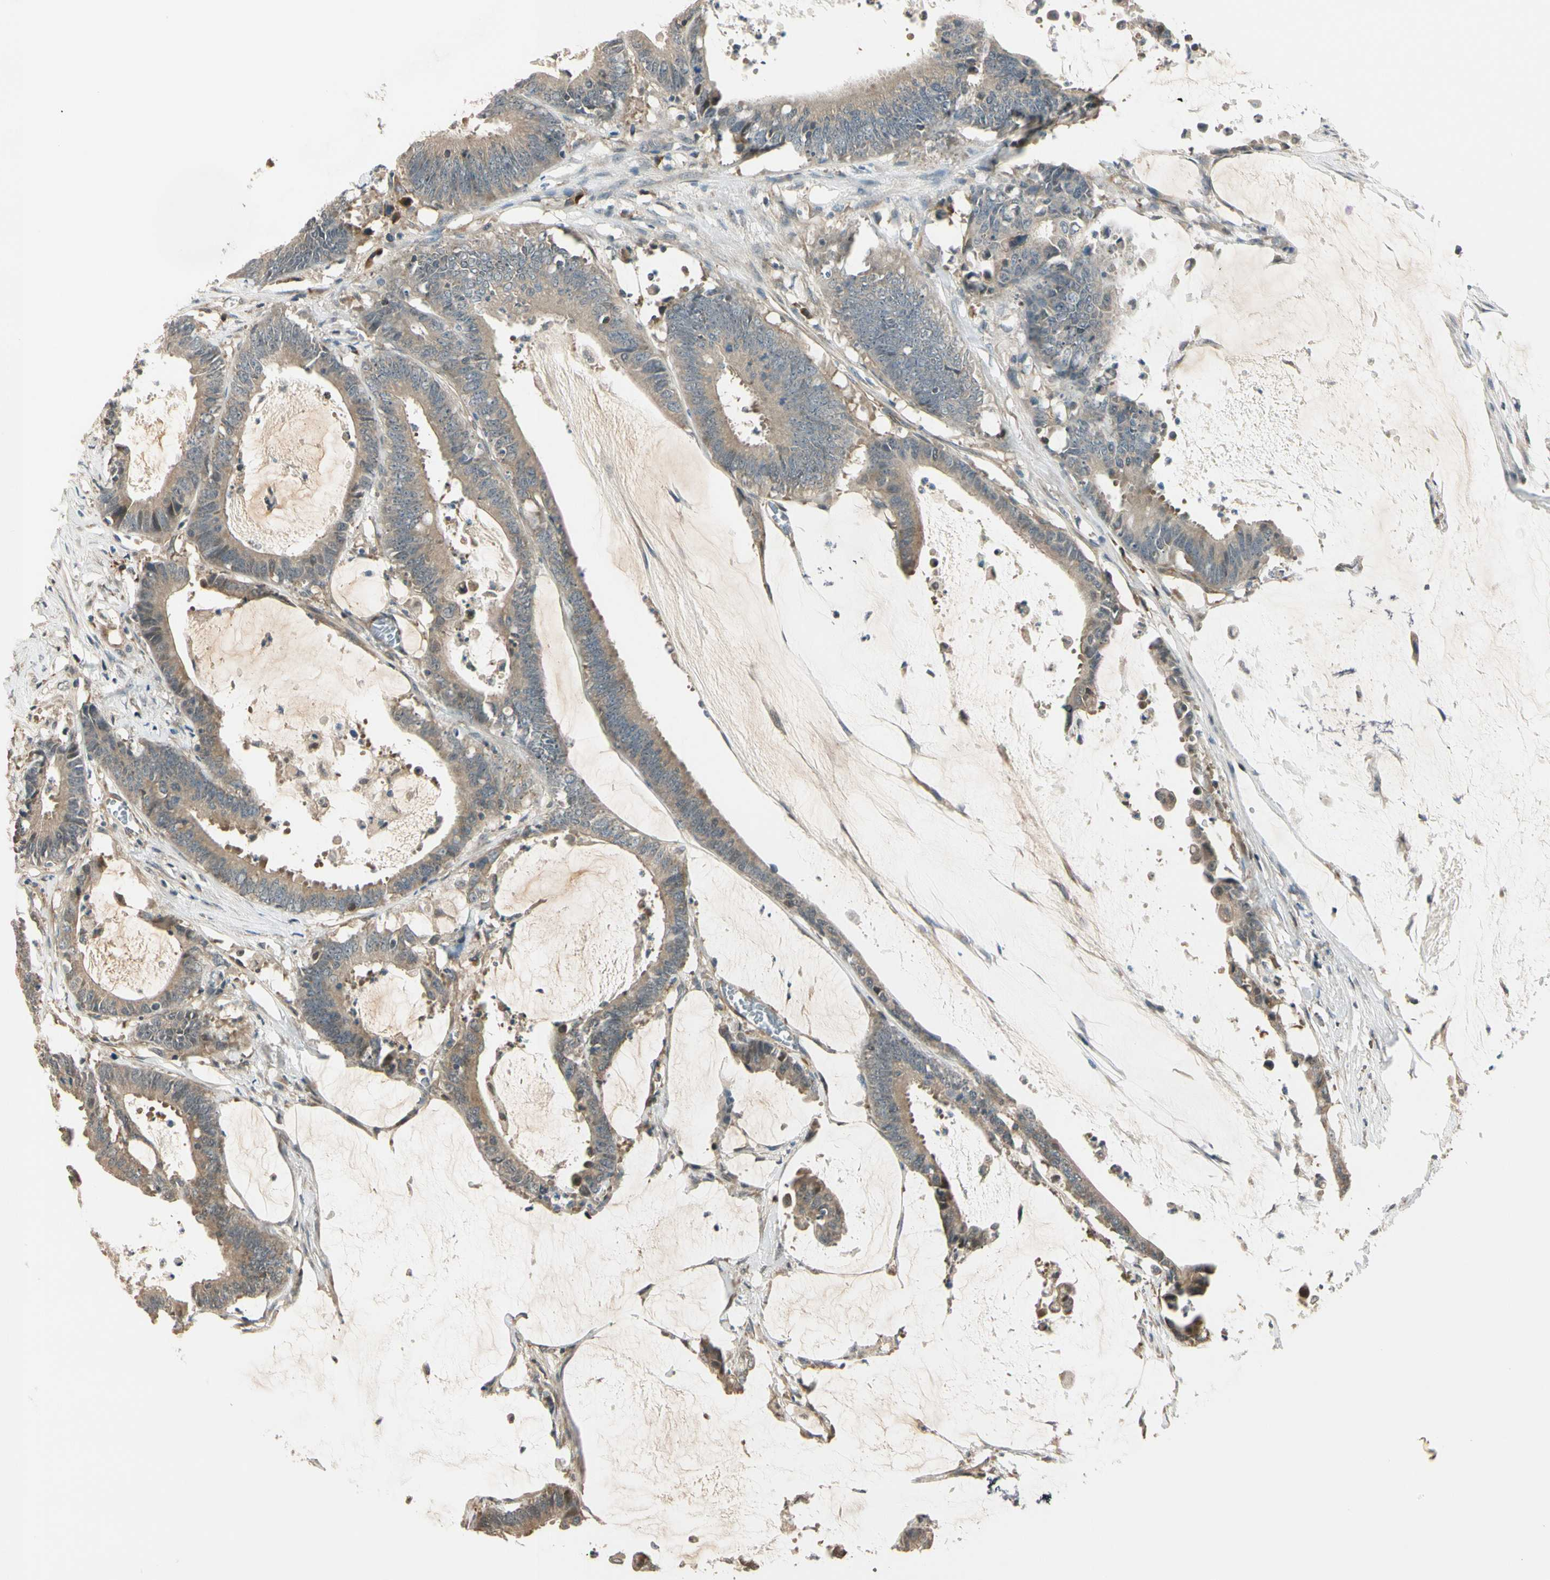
{"staining": {"intensity": "weak", "quantity": ">75%", "location": "cytoplasmic/membranous,nuclear"}, "tissue": "colorectal cancer", "cell_type": "Tumor cells", "image_type": "cancer", "snomed": [{"axis": "morphology", "description": "Adenocarcinoma, NOS"}, {"axis": "topography", "description": "Rectum"}], "caption": "This histopathology image demonstrates IHC staining of colorectal adenocarcinoma, with low weak cytoplasmic/membranous and nuclear staining in approximately >75% of tumor cells.", "gene": "RASGRF1", "patient": {"sex": "female", "age": 66}}